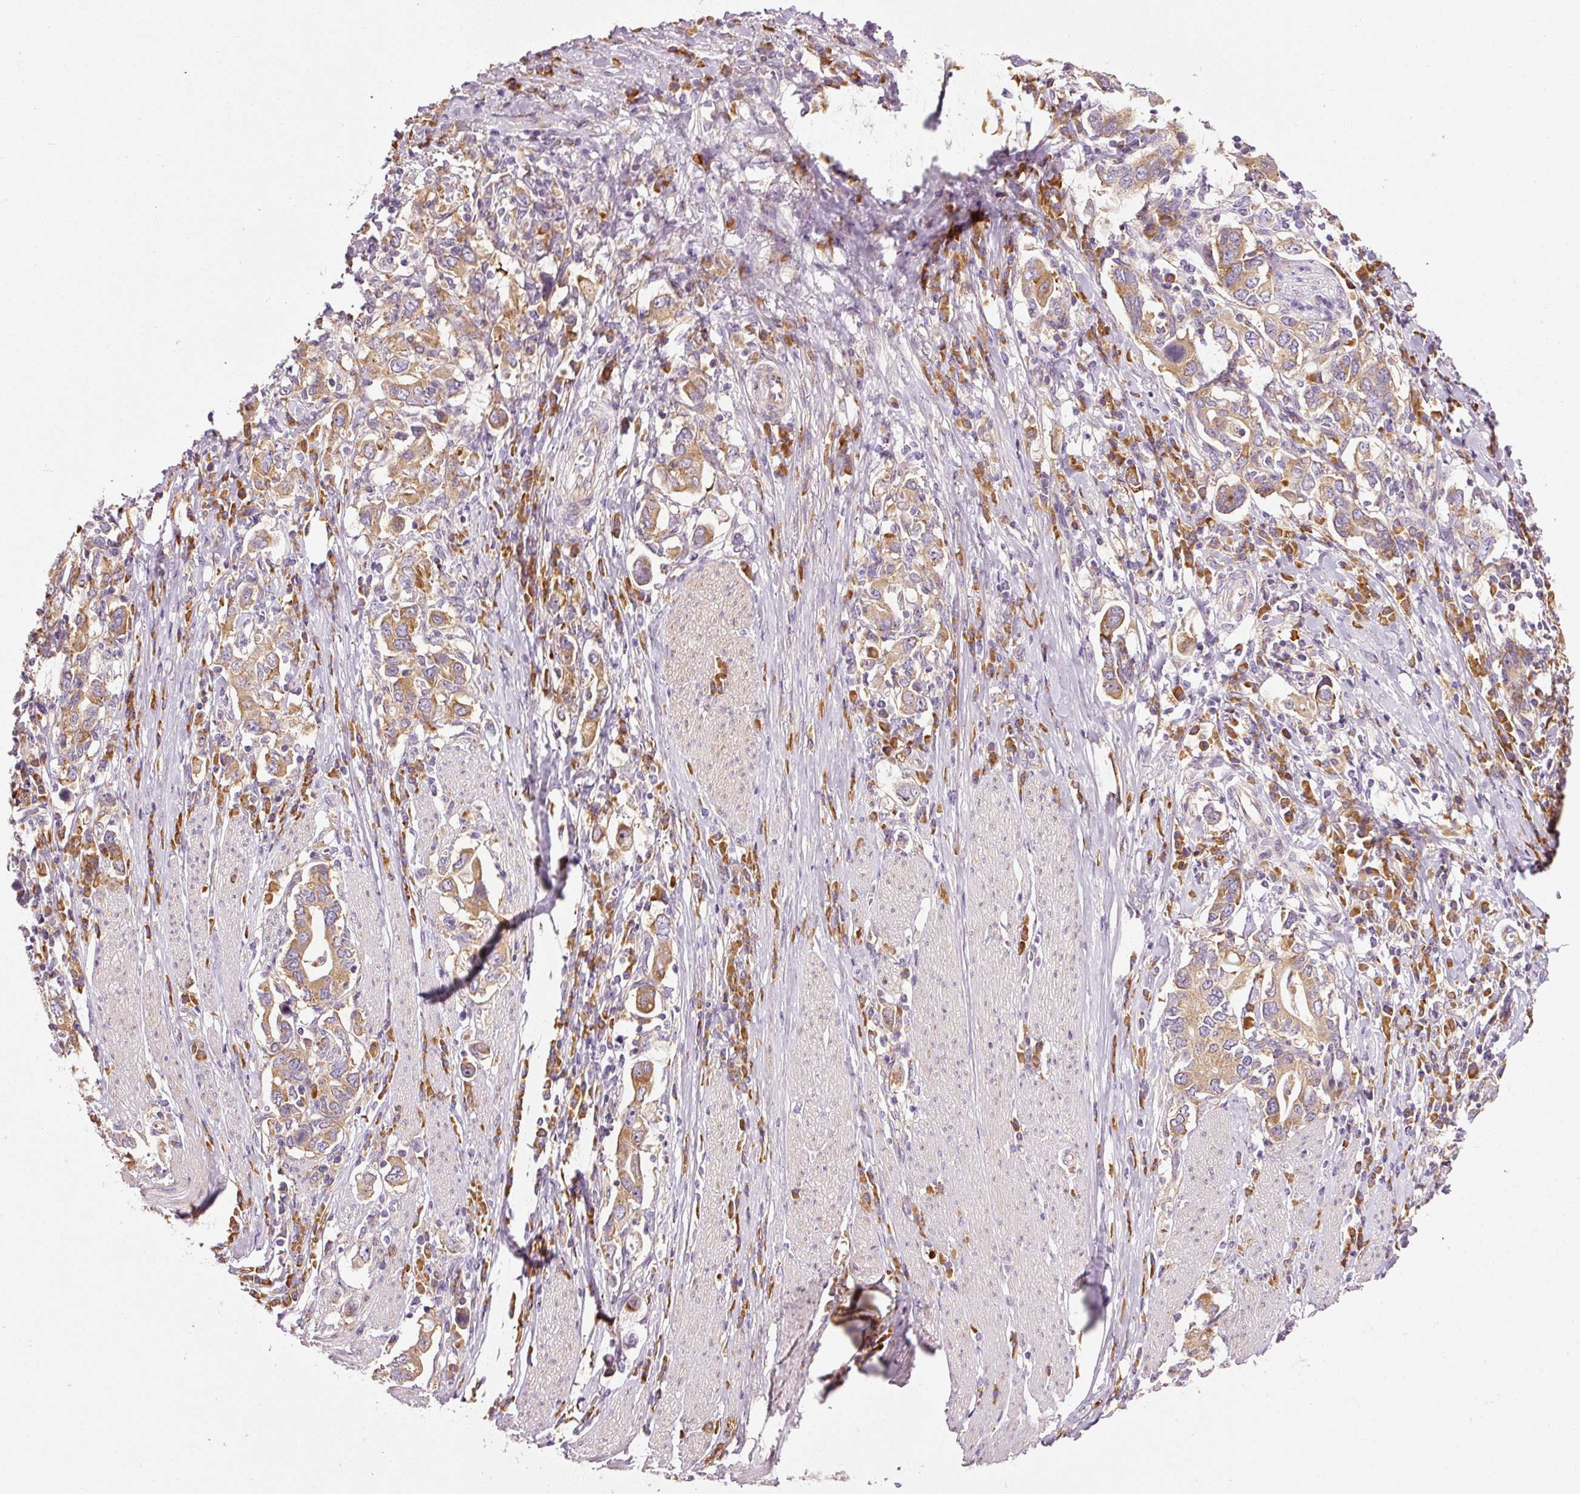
{"staining": {"intensity": "moderate", "quantity": ">75%", "location": "cytoplasmic/membranous"}, "tissue": "stomach cancer", "cell_type": "Tumor cells", "image_type": "cancer", "snomed": [{"axis": "morphology", "description": "Adenocarcinoma, NOS"}, {"axis": "topography", "description": "Stomach, upper"}, {"axis": "topography", "description": "Stomach"}], "caption": "Moderate cytoplasmic/membranous expression for a protein is appreciated in about >75% of tumor cells of adenocarcinoma (stomach) using immunohistochemistry.", "gene": "RPL10A", "patient": {"sex": "male", "age": 62}}